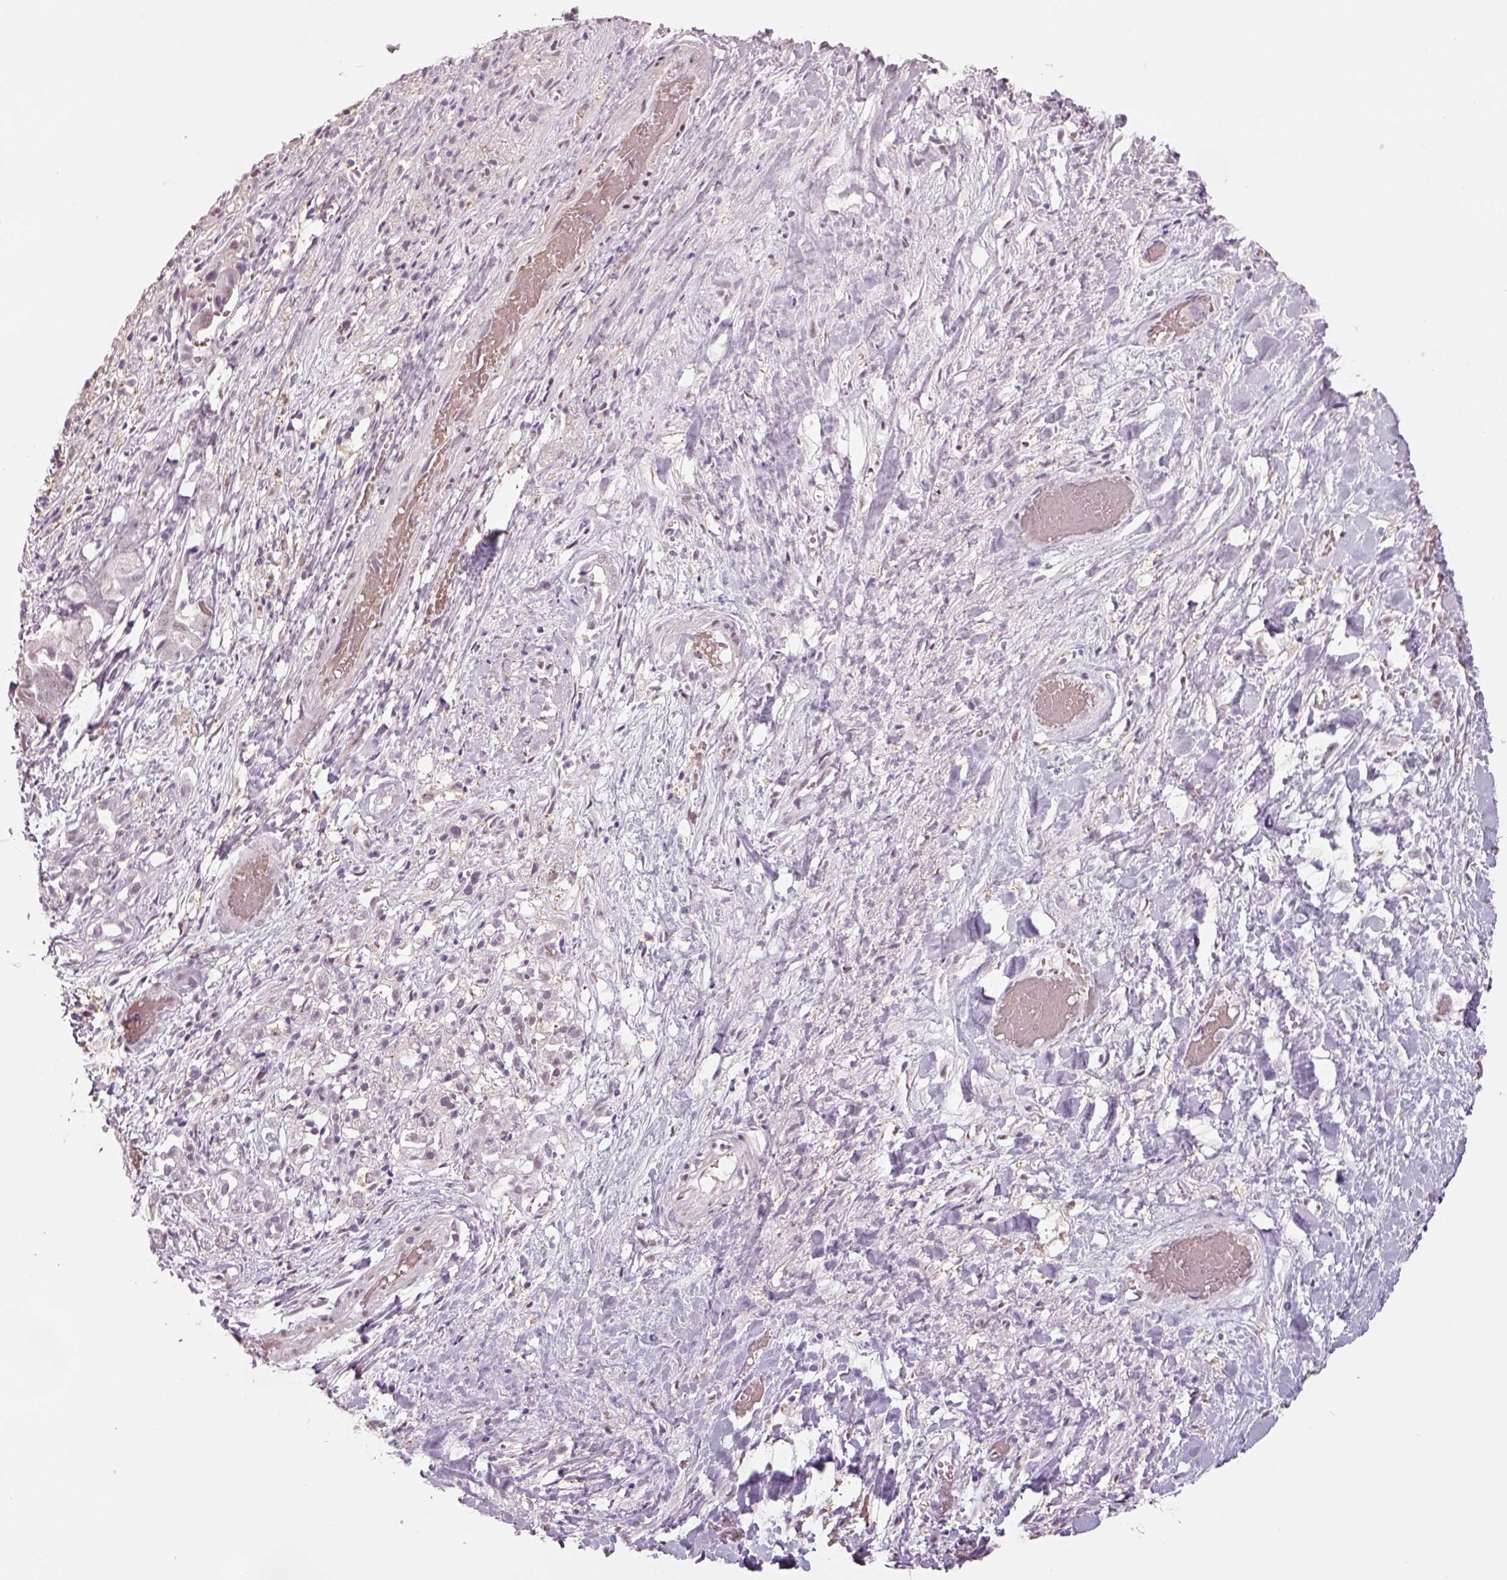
{"staining": {"intensity": "negative", "quantity": "none", "location": "none"}, "tissue": "liver cancer", "cell_type": "Tumor cells", "image_type": "cancer", "snomed": [{"axis": "morphology", "description": "Cholangiocarcinoma"}, {"axis": "topography", "description": "Liver"}], "caption": "DAB (3,3'-diaminobenzidine) immunohistochemical staining of human liver cancer (cholangiocarcinoma) reveals no significant expression in tumor cells.", "gene": "NAT8", "patient": {"sex": "female", "age": 52}}